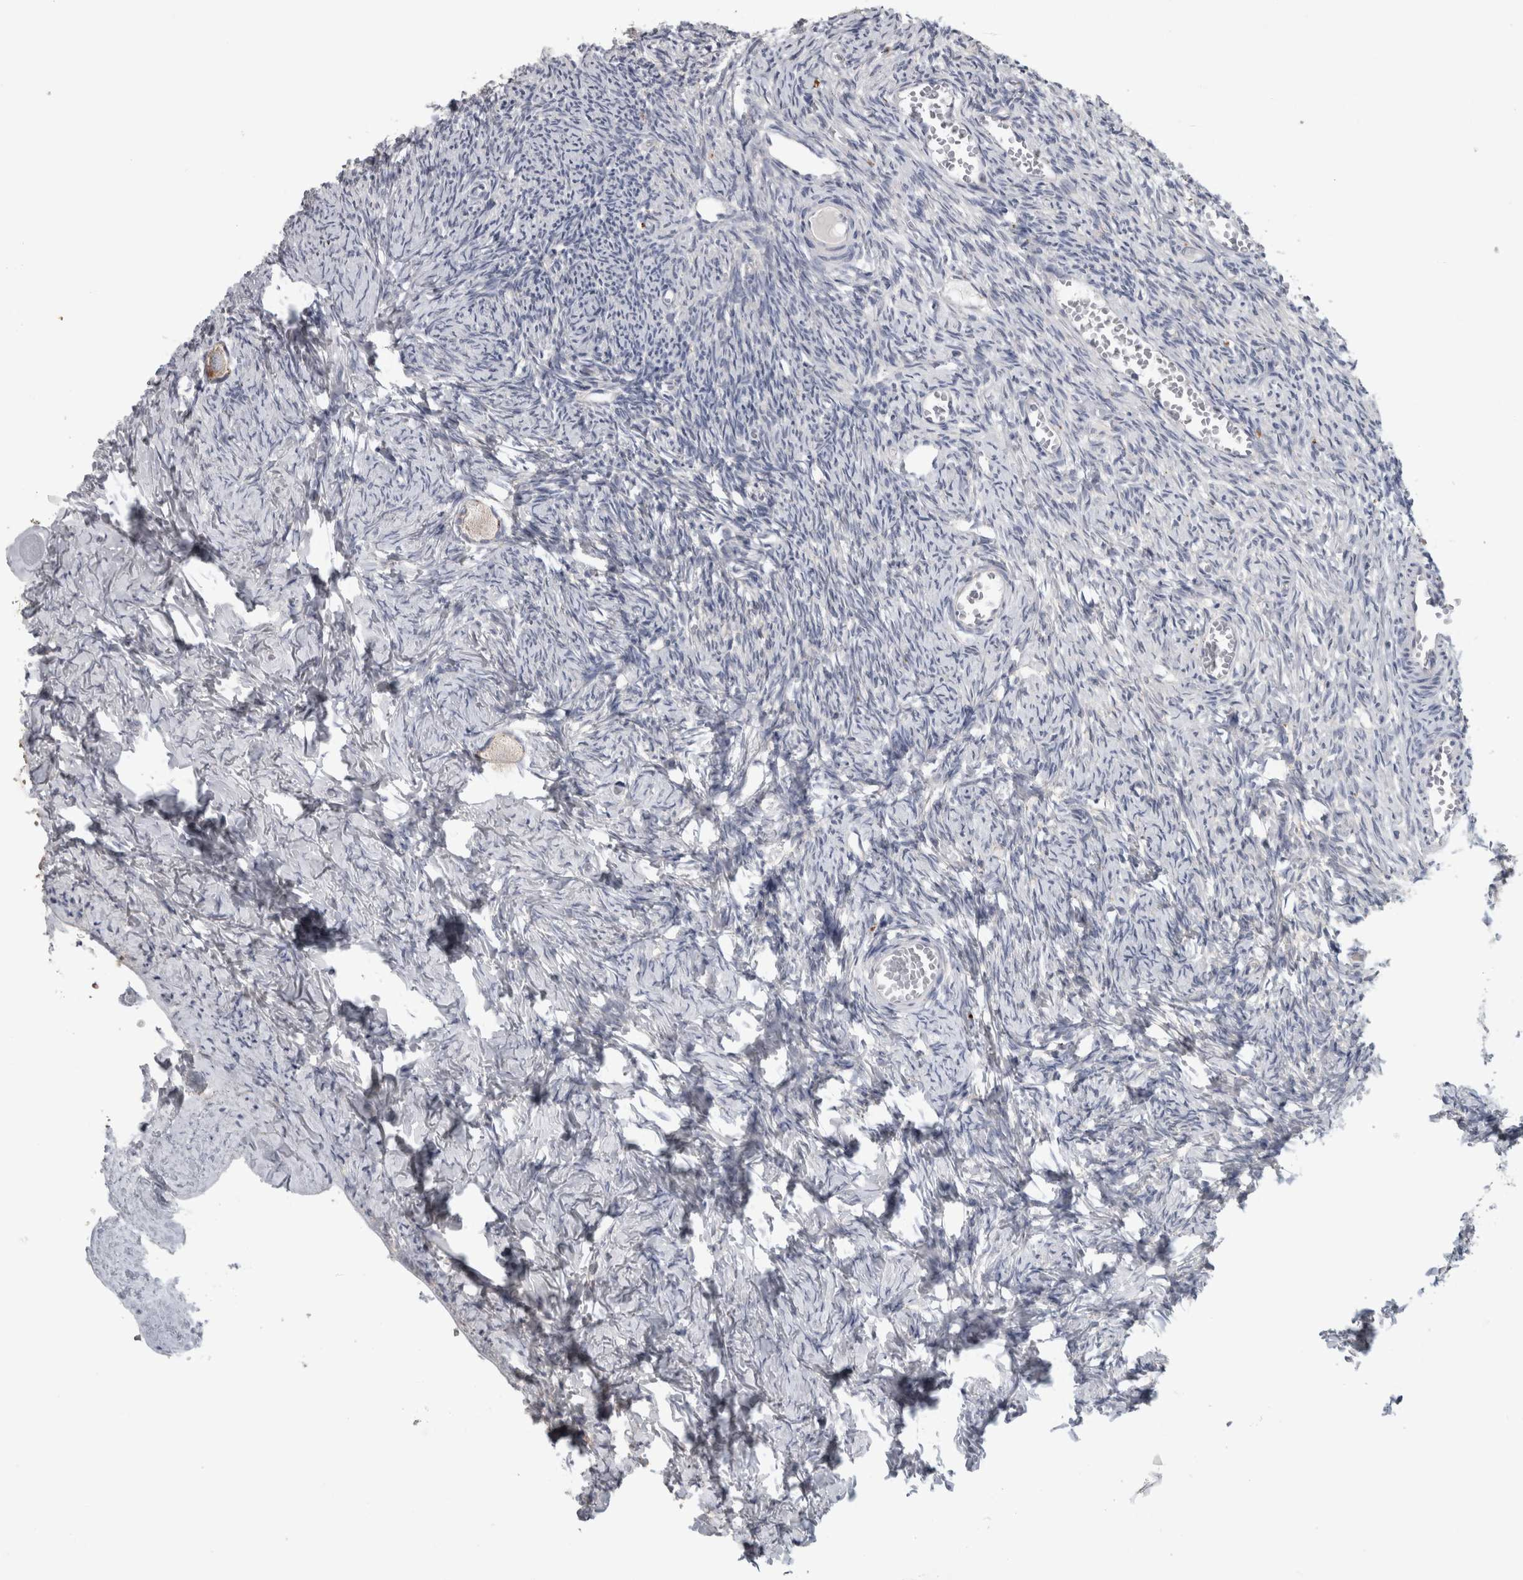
{"staining": {"intensity": "negative", "quantity": "none", "location": "none"}, "tissue": "ovary", "cell_type": "Follicle cells", "image_type": "normal", "snomed": [{"axis": "morphology", "description": "Normal tissue, NOS"}, {"axis": "topography", "description": "Ovary"}], "caption": "Immunohistochemistry (IHC) of normal human ovary exhibits no expression in follicle cells. Nuclei are stained in blue.", "gene": "ATXN2", "patient": {"sex": "female", "age": 27}}